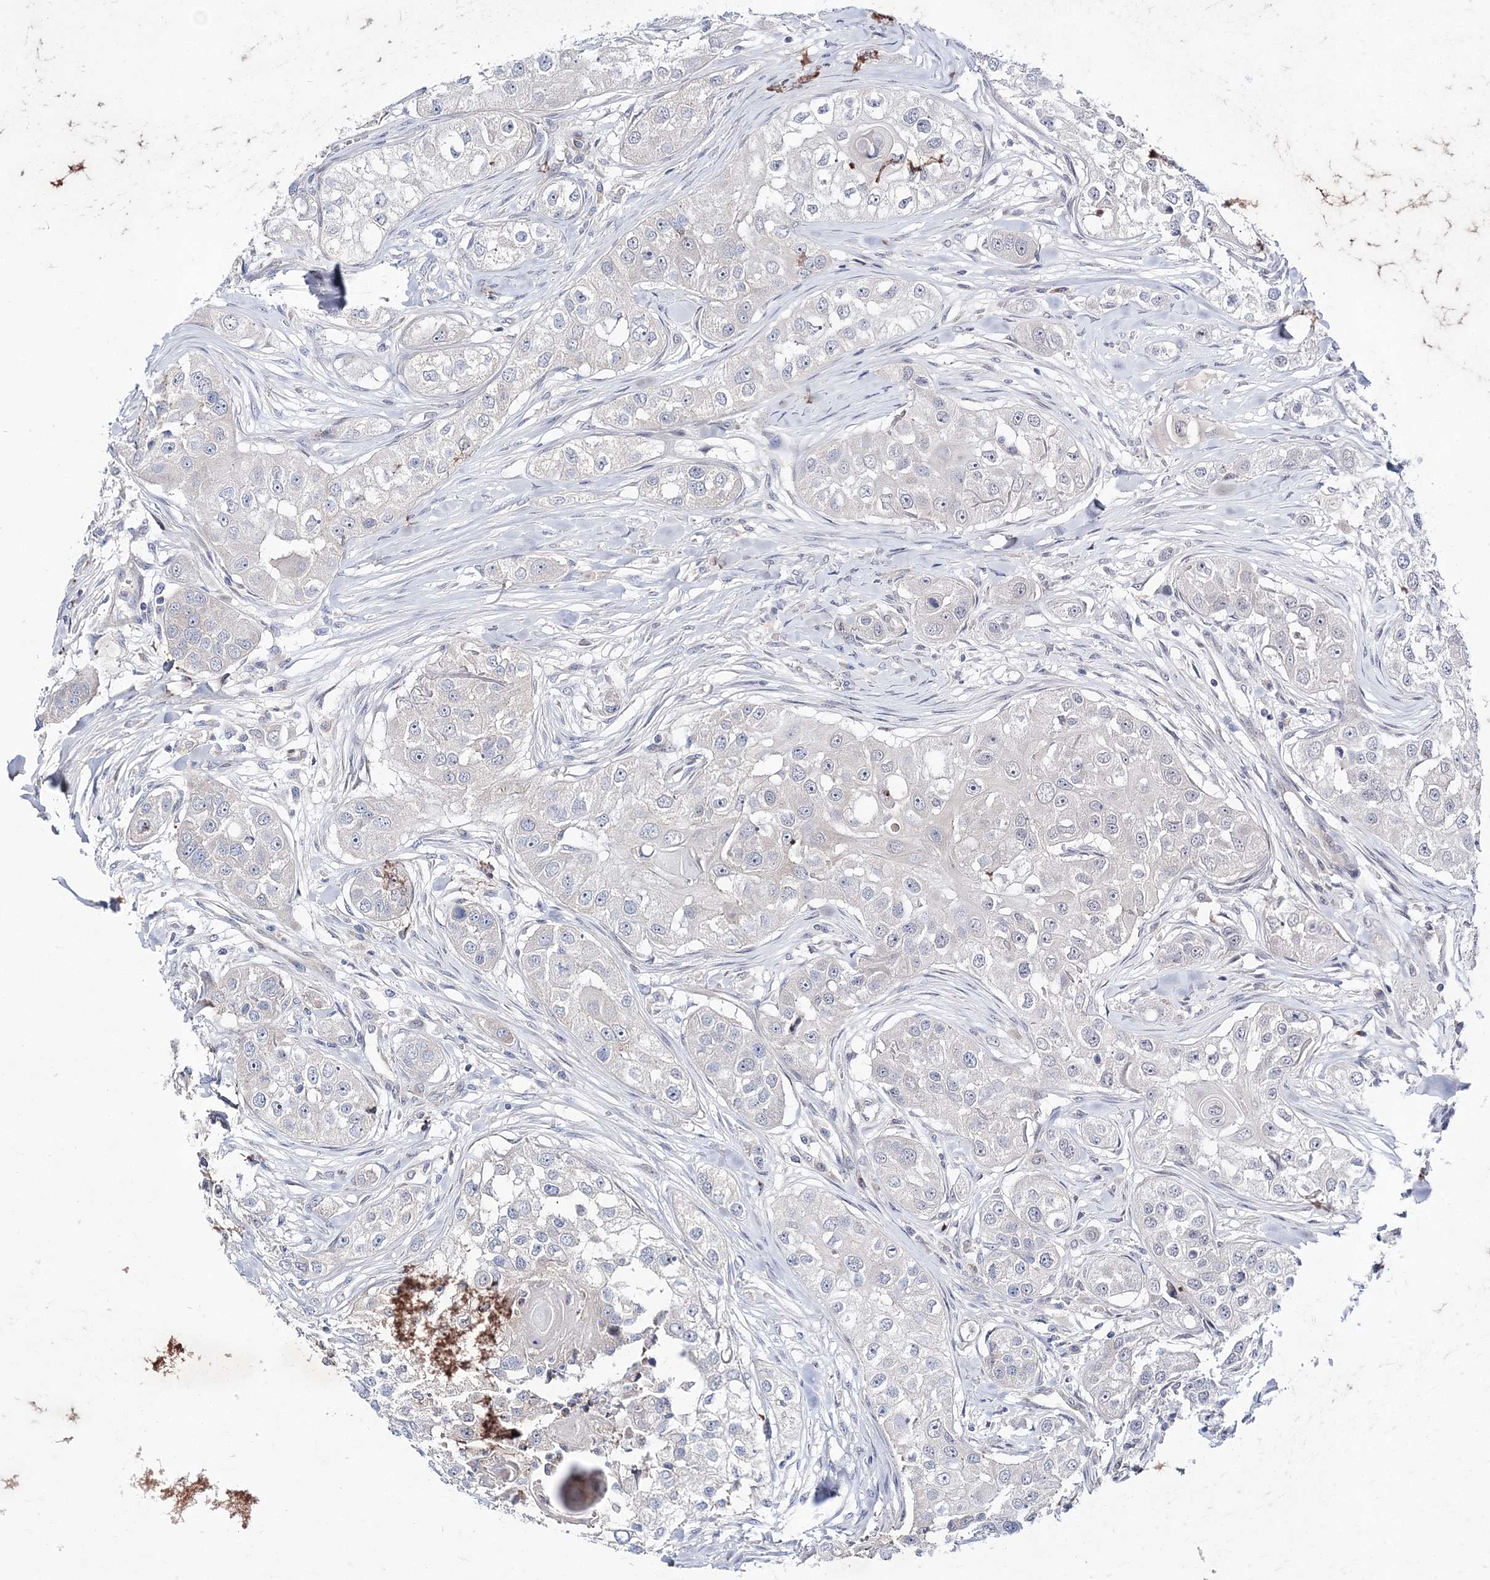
{"staining": {"intensity": "negative", "quantity": "none", "location": "none"}, "tissue": "head and neck cancer", "cell_type": "Tumor cells", "image_type": "cancer", "snomed": [{"axis": "morphology", "description": "Normal tissue, NOS"}, {"axis": "morphology", "description": "Squamous cell carcinoma, NOS"}, {"axis": "topography", "description": "Skeletal muscle"}, {"axis": "topography", "description": "Head-Neck"}], "caption": "This image is of squamous cell carcinoma (head and neck) stained with immunohistochemistry (IHC) to label a protein in brown with the nuclei are counter-stained blue. There is no expression in tumor cells. (Brightfield microscopy of DAB IHC at high magnification).", "gene": "ANO1", "patient": {"sex": "male", "age": 51}}